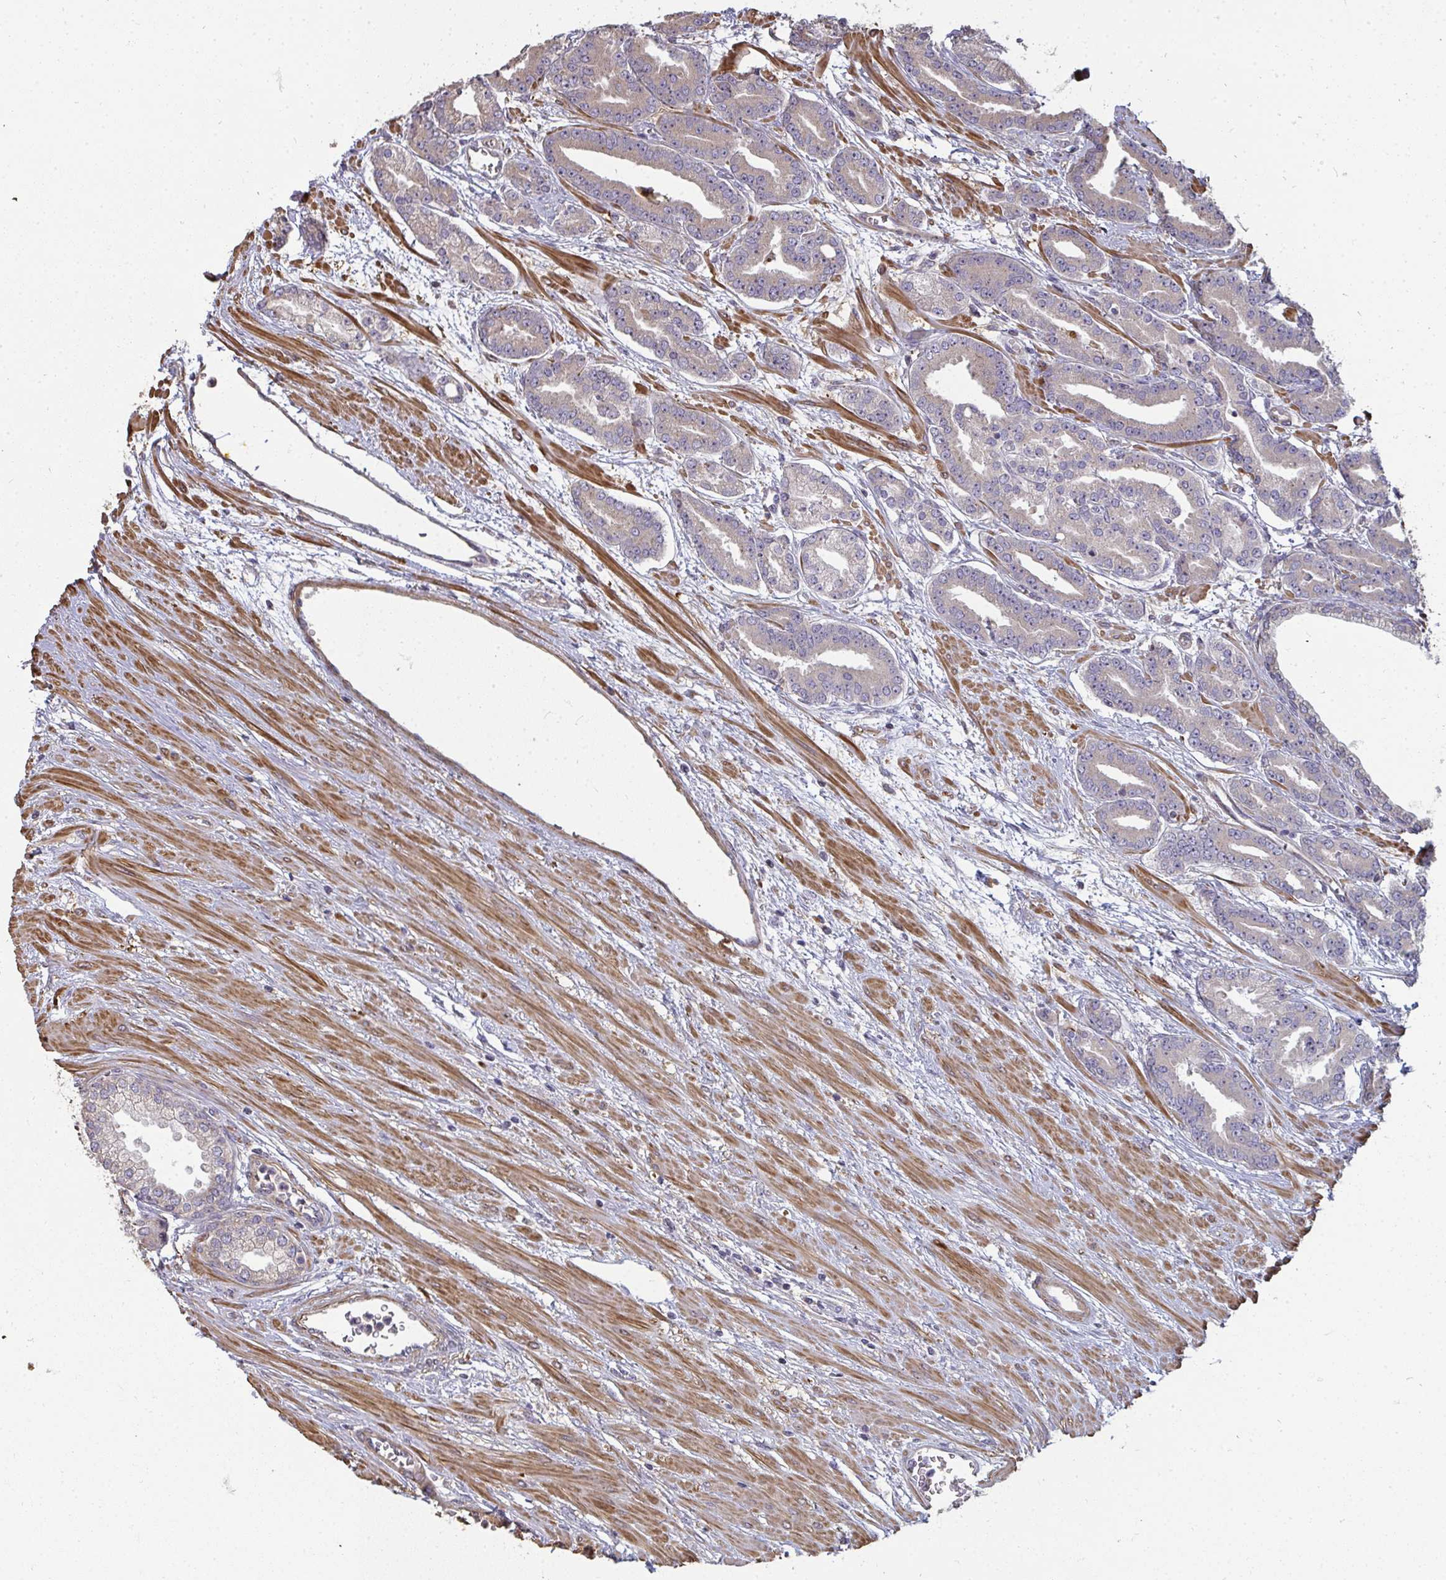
{"staining": {"intensity": "weak", "quantity": "25%-75%", "location": "cytoplasmic/membranous"}, "tissue": "prostate cancer", "cell_type": "Tumor cells", "image_type": "cancer", "snomed": [{"axis": "morphology", "description": "Adenocarcinoma, High grade"}, {"axis": "topography", "description": "Prostate"}], "caption": "Weak cytoplasmic/membranous expression for a protein is identified in approximately 25%-75% of tumor cells of high-grade adenocarcinoma (prostate) using immunohistochemistry (IHC).", "gene": "ZFYVE28", "patient": {"sex": "male", "age": 60}}